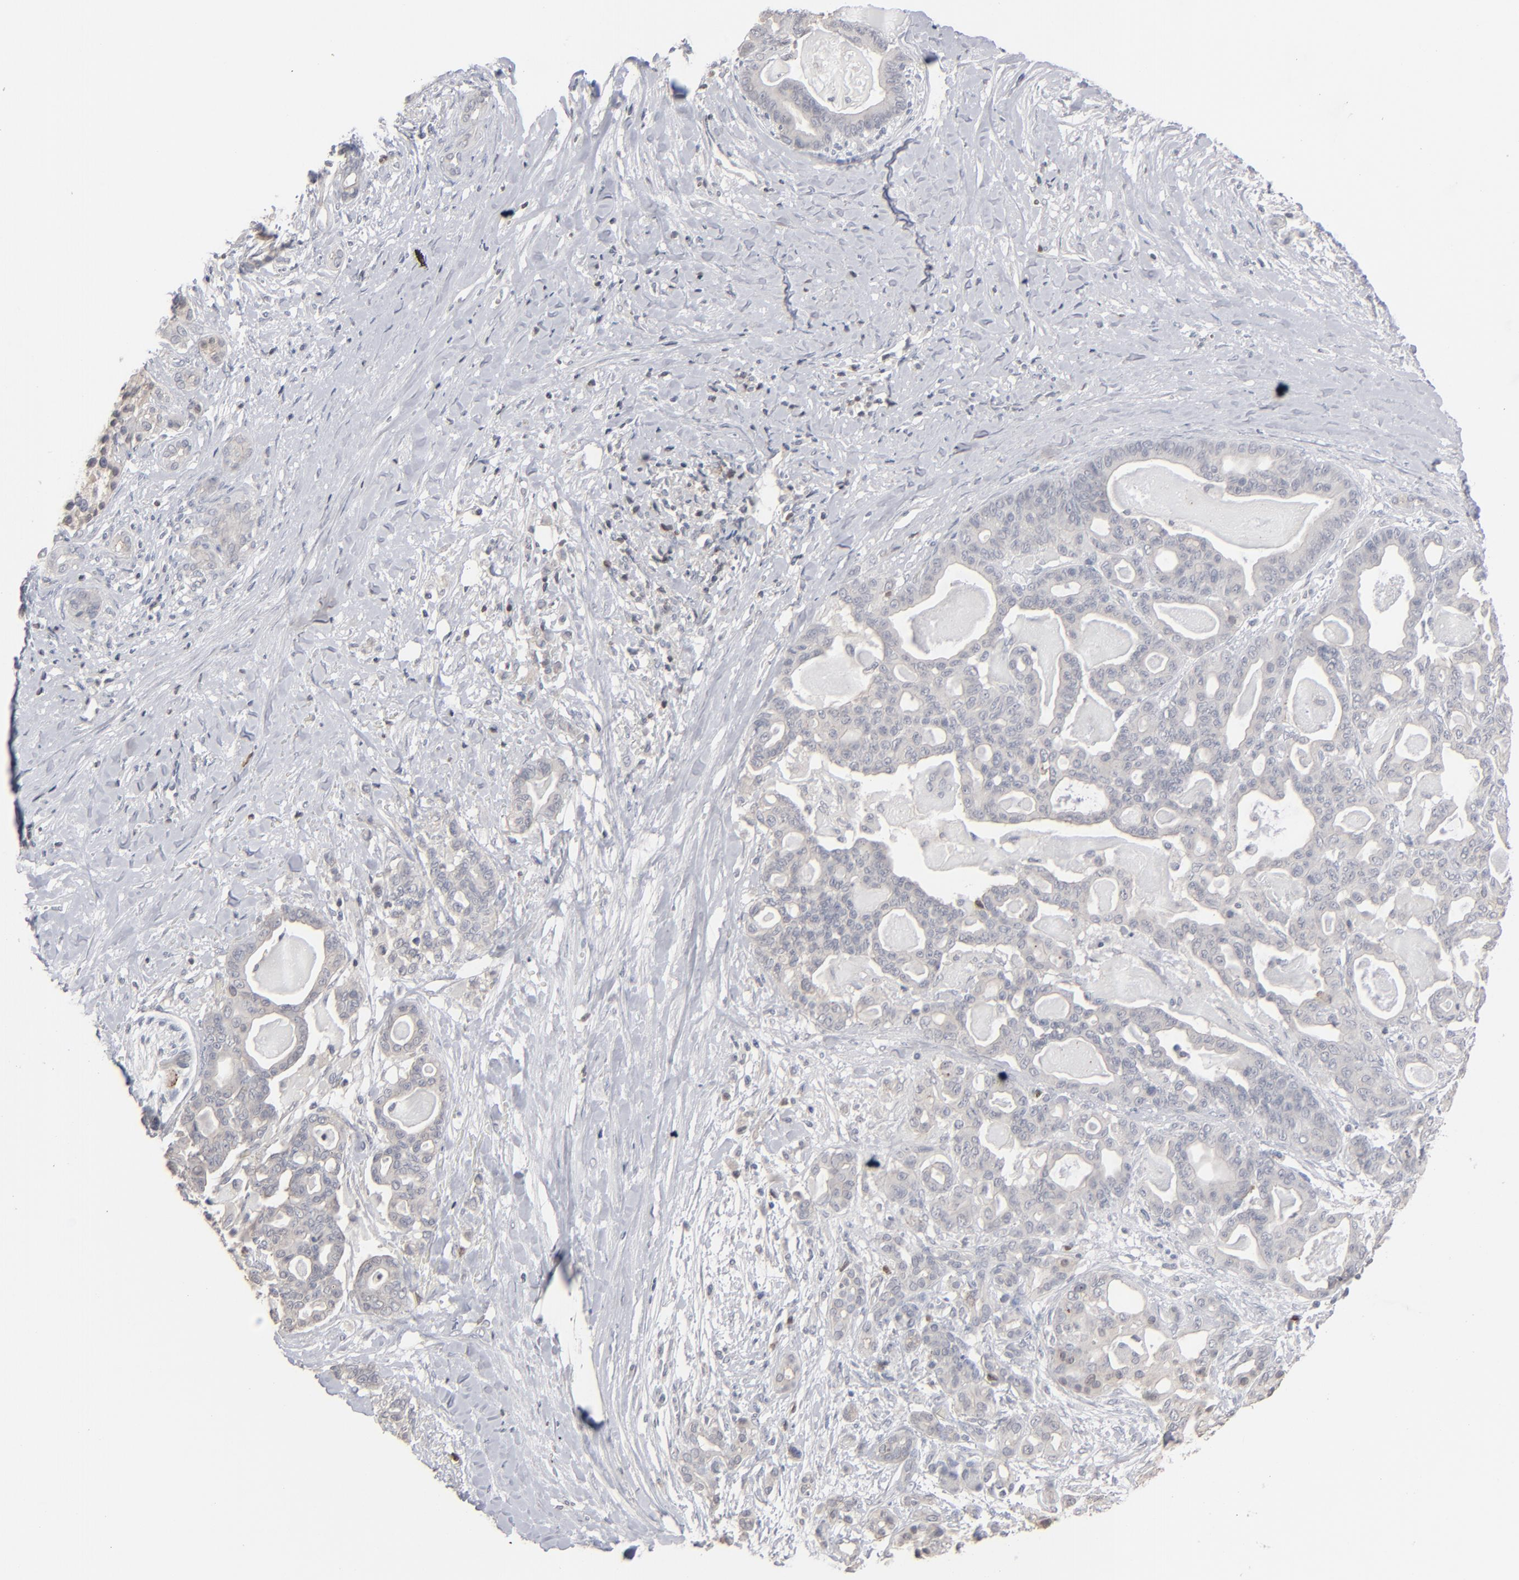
{"staining": {"intensity": "negative", "quantity": "none", "location": "none"}, "tissue": "pancreatic cancer", "cell_type": "Tumor cells", "image_type": "cancer", "snomed": [{"axis": "morphology", "description": "Adenocarcinoma, NOS"}, {"axis": "topography", "description": "Pancreas"}], "caption": "The immunohistochemistry (IHC) image has no significant expression in tumor cells of pancreatic cancer tissue.", "gene": "STAT4", "patient": {"sex": "male", "age": 63}}